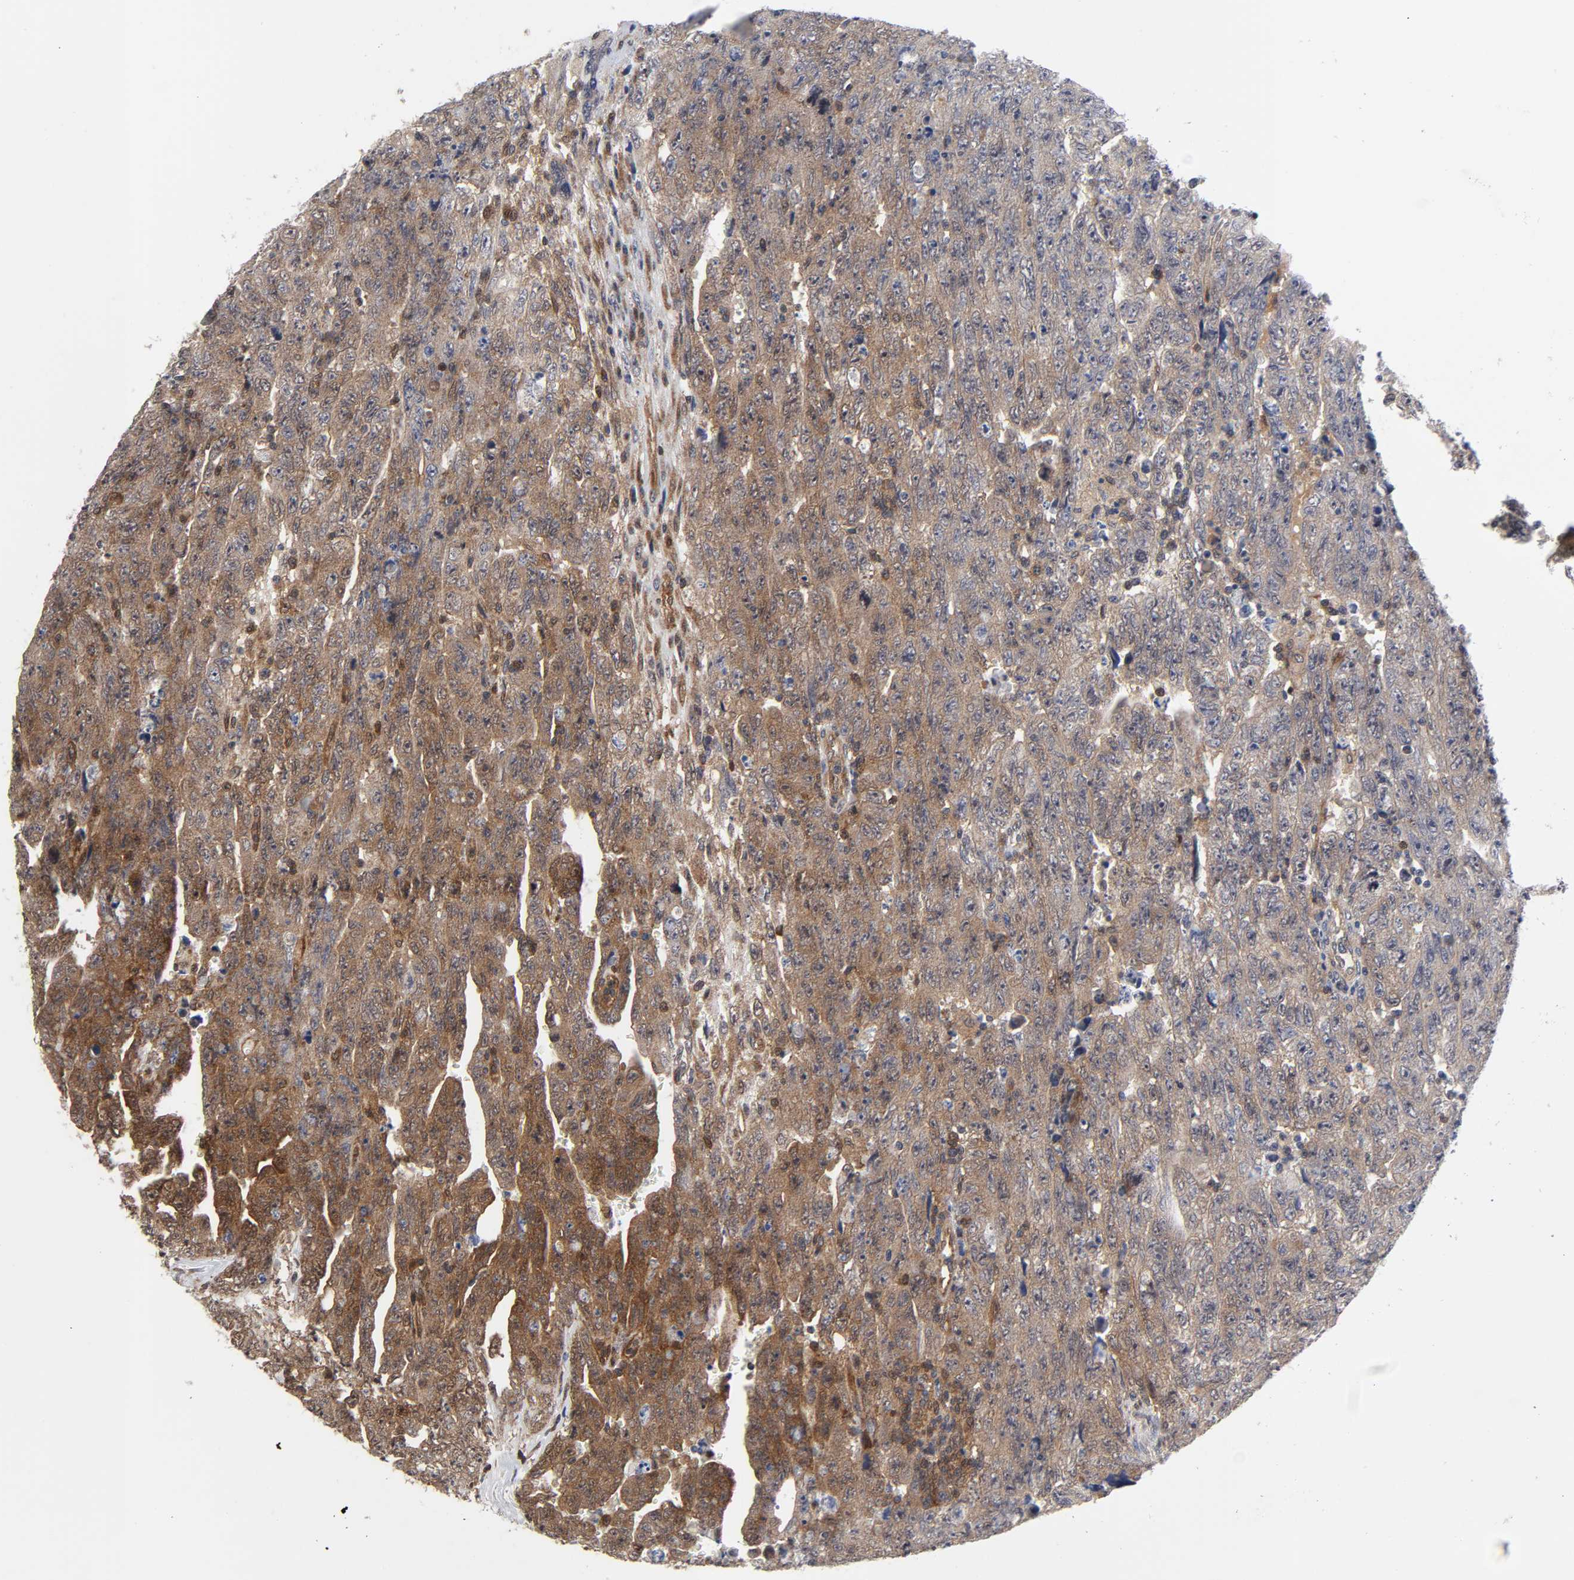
{"staining": {"intensity": "moderate", "quantity": ">75%", "location": "cytoplasmic/membranous"}, "tissue": "testis cancer", "cell_type": "Tumor cells", "image_type": "cancer", "snomed": [{"axis": "morphology", "description": "Carcinoma, Embryonal, NOS"}, {"axis": "topography", "description": "Testis"}], "caption": "An image of human embryonal carcinoma (testis) stained for a protein shows moderate cytoplasmic/membranous brown staining in tumor cells.", "gene": "CASP9", "patient": {"sex": "male", "age": 28}}